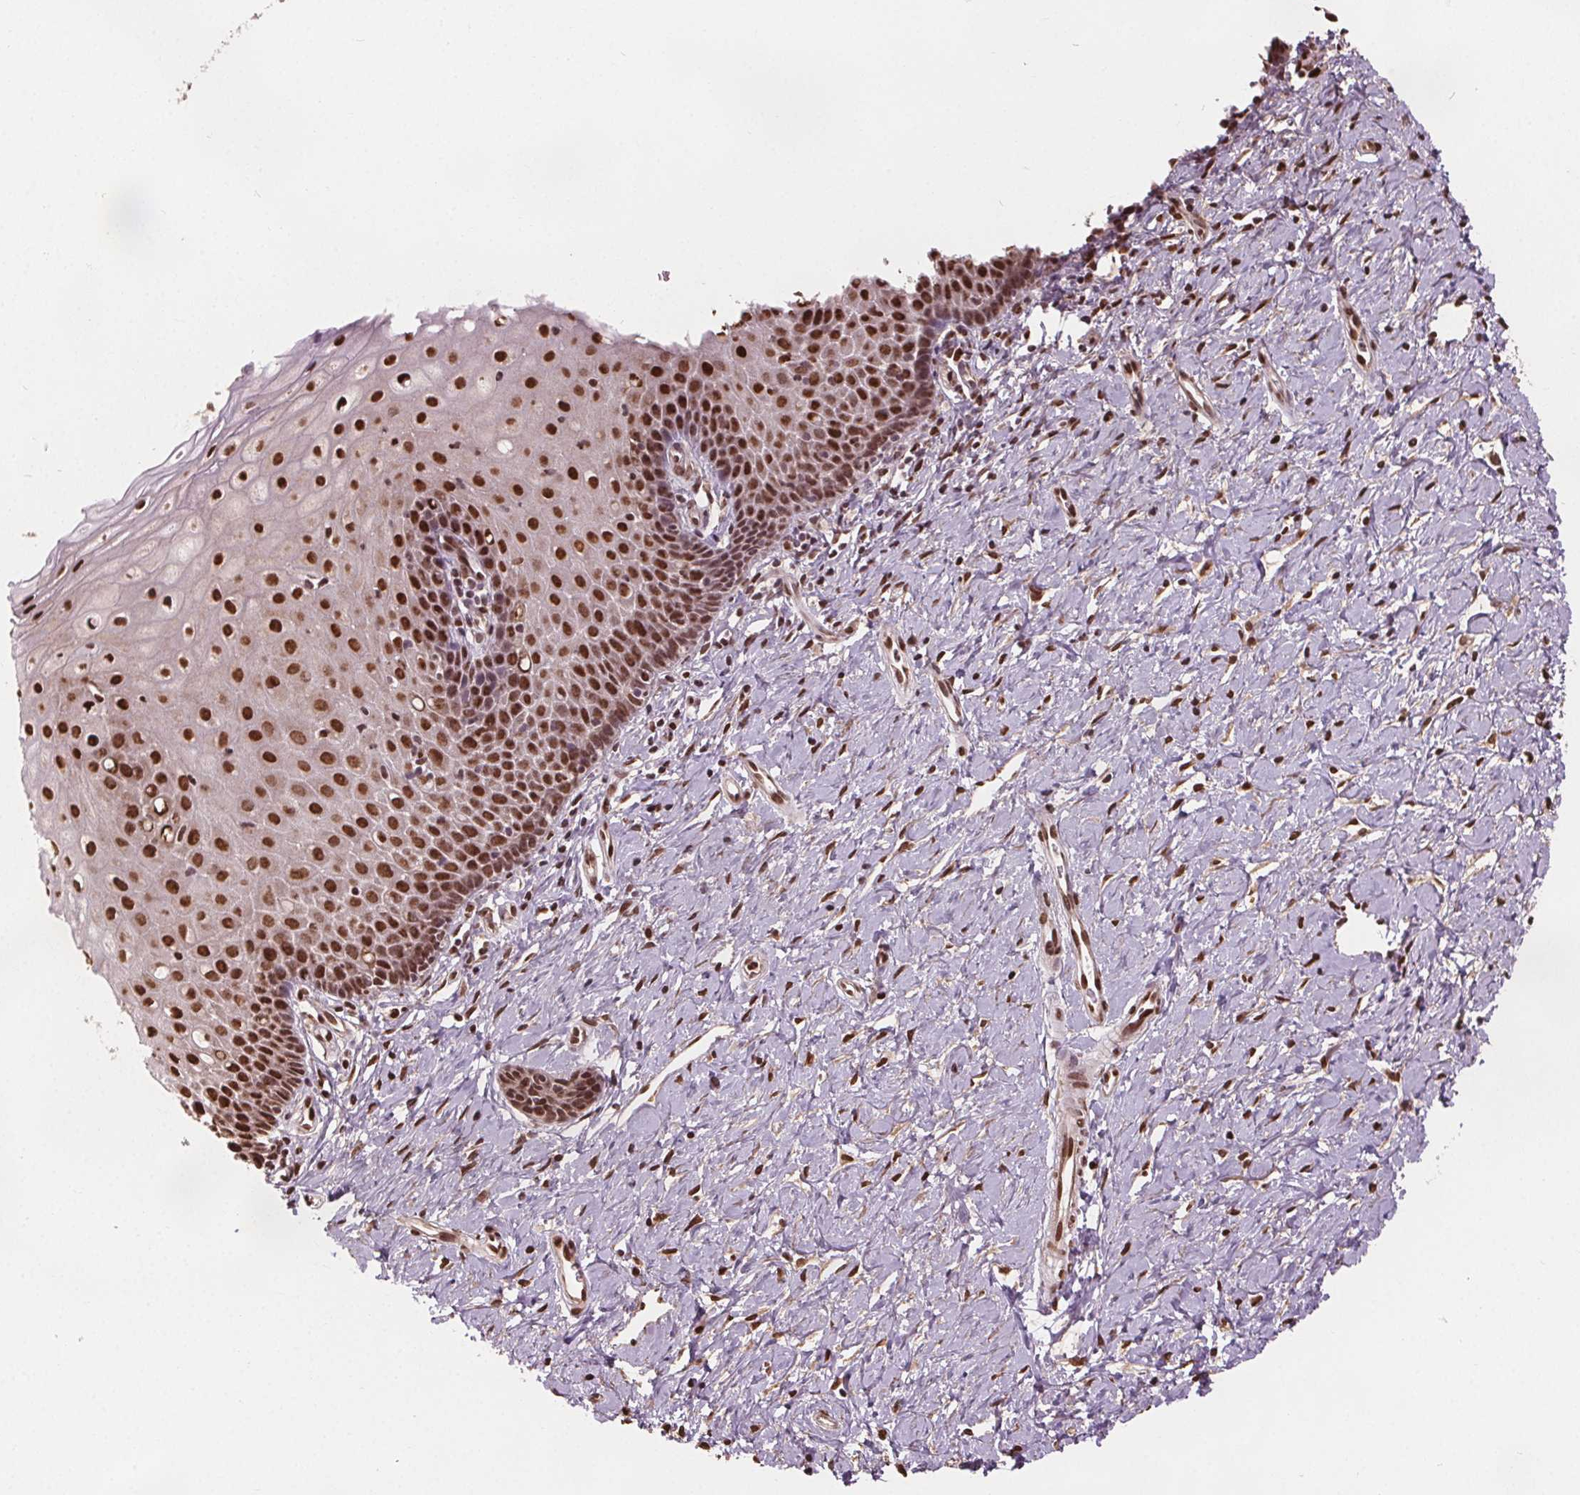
{"staining": {"intensity": "strong", "quantity": ">75%", "location": "nuclear"}, "tissue": "cervix", "cell_type": "Squamous epithelial cells", "image_type": "normal", "snomed": [{"axis": "morphology", "description": "Normal tissue, NOS"}, {"axis": "topography", "description": "Cervix"}], "caption": "Immunohistochemical staining of unremarkable human cervix demonstrates high levels of strong nuclear positivity in approximately >75% of squamous epithelial cells.", "gene": "ISLR2", "patient": {"sex": "female", "age": 37}}